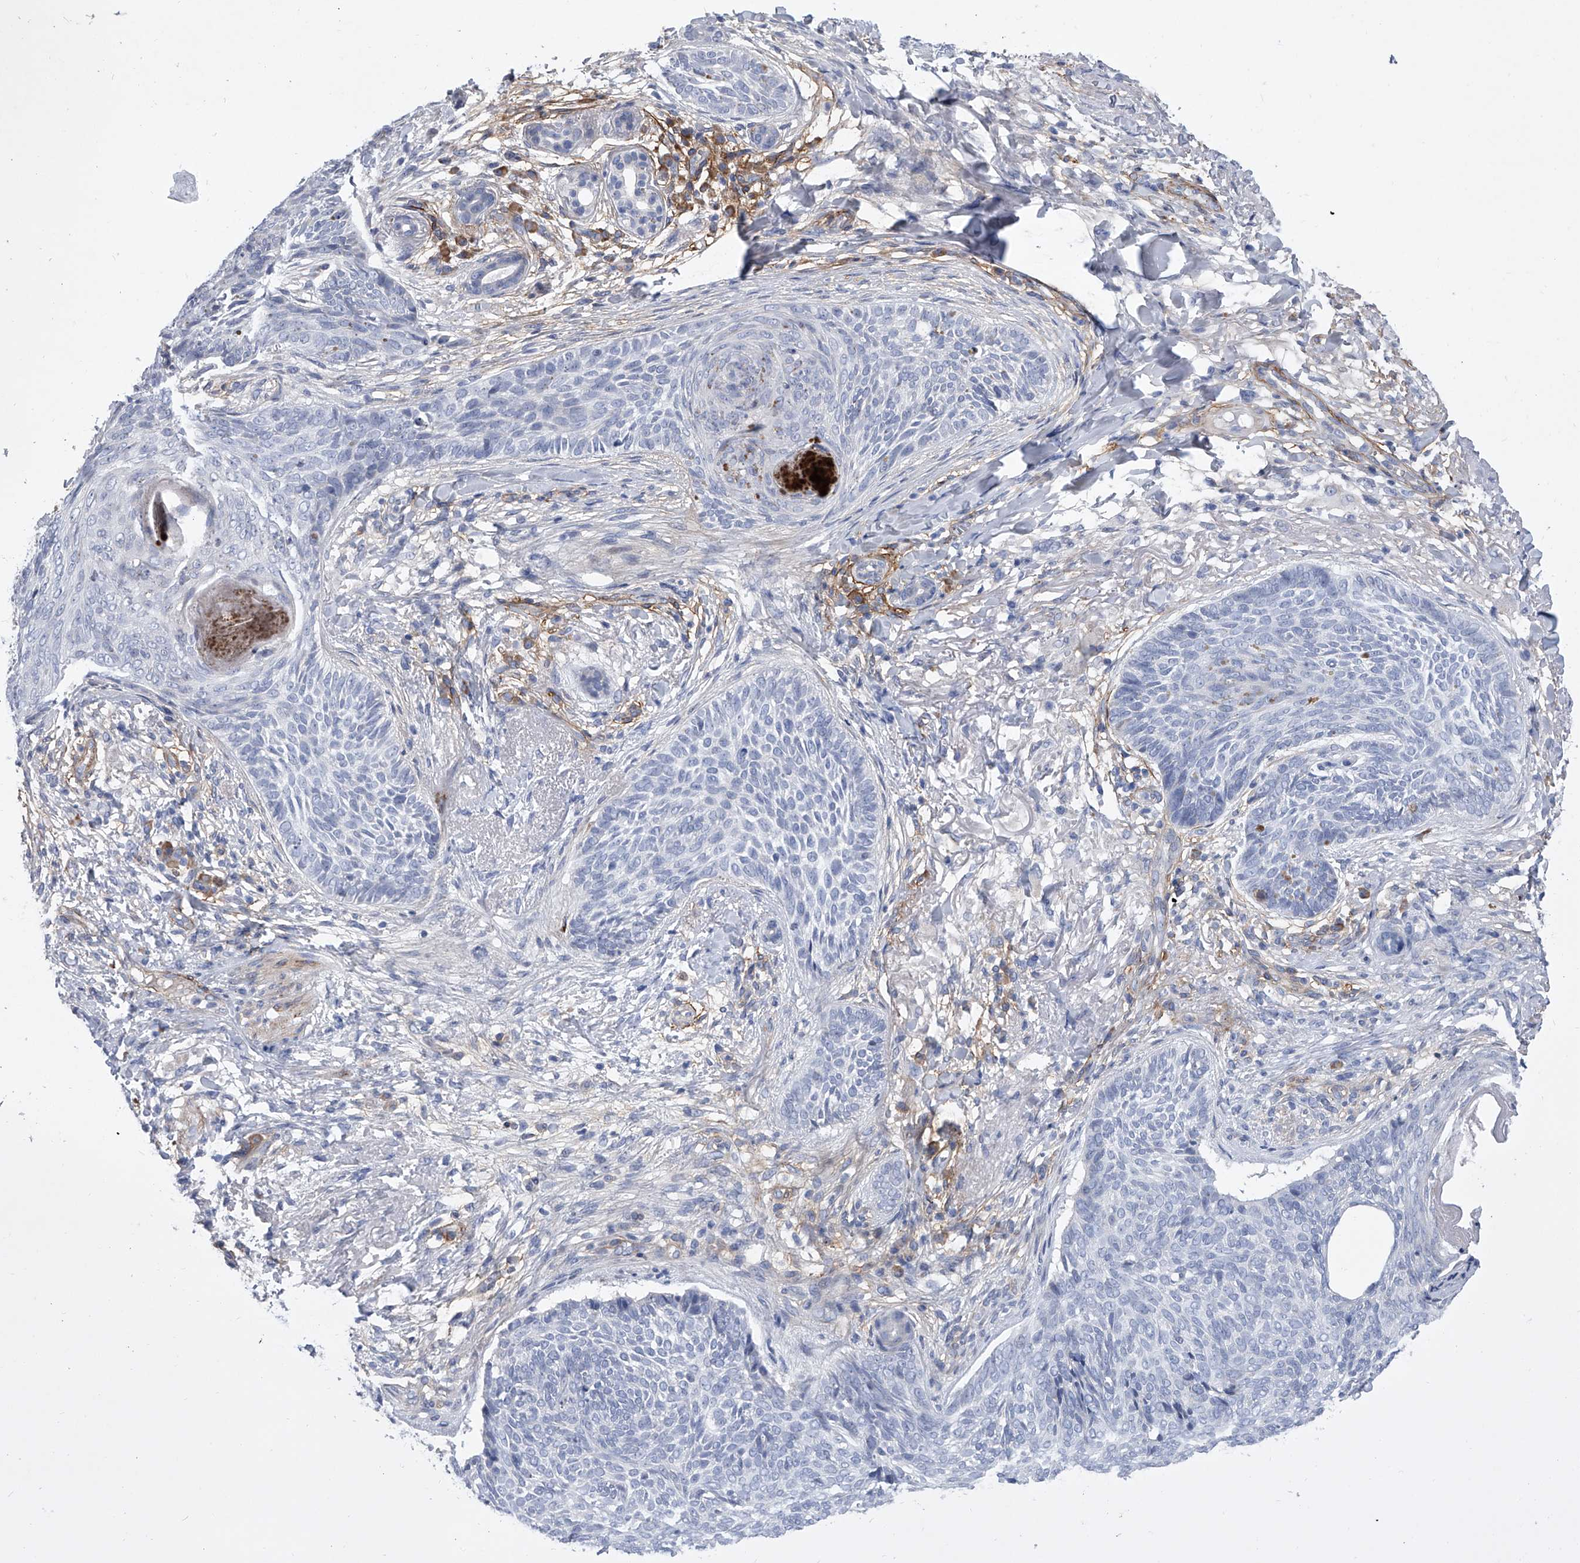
{"staining": {"intensity": "negative", "quantity": "none", "location": "none"}, "tissue": "skin cancer", "cell_type": "Tumor cells", "image_type": "cancer", "snomed": [{"axis": "morphology", "description": "Basal cell carcinoma"}, {"axis": "topography", "description": "Skin"}], "caption": "Human skin basal cell carcinoma stained for a protein using IHC displays no expression in tumor cells.", "gene": "ALG14", "patient": {"sex": "male", "age": 85}}